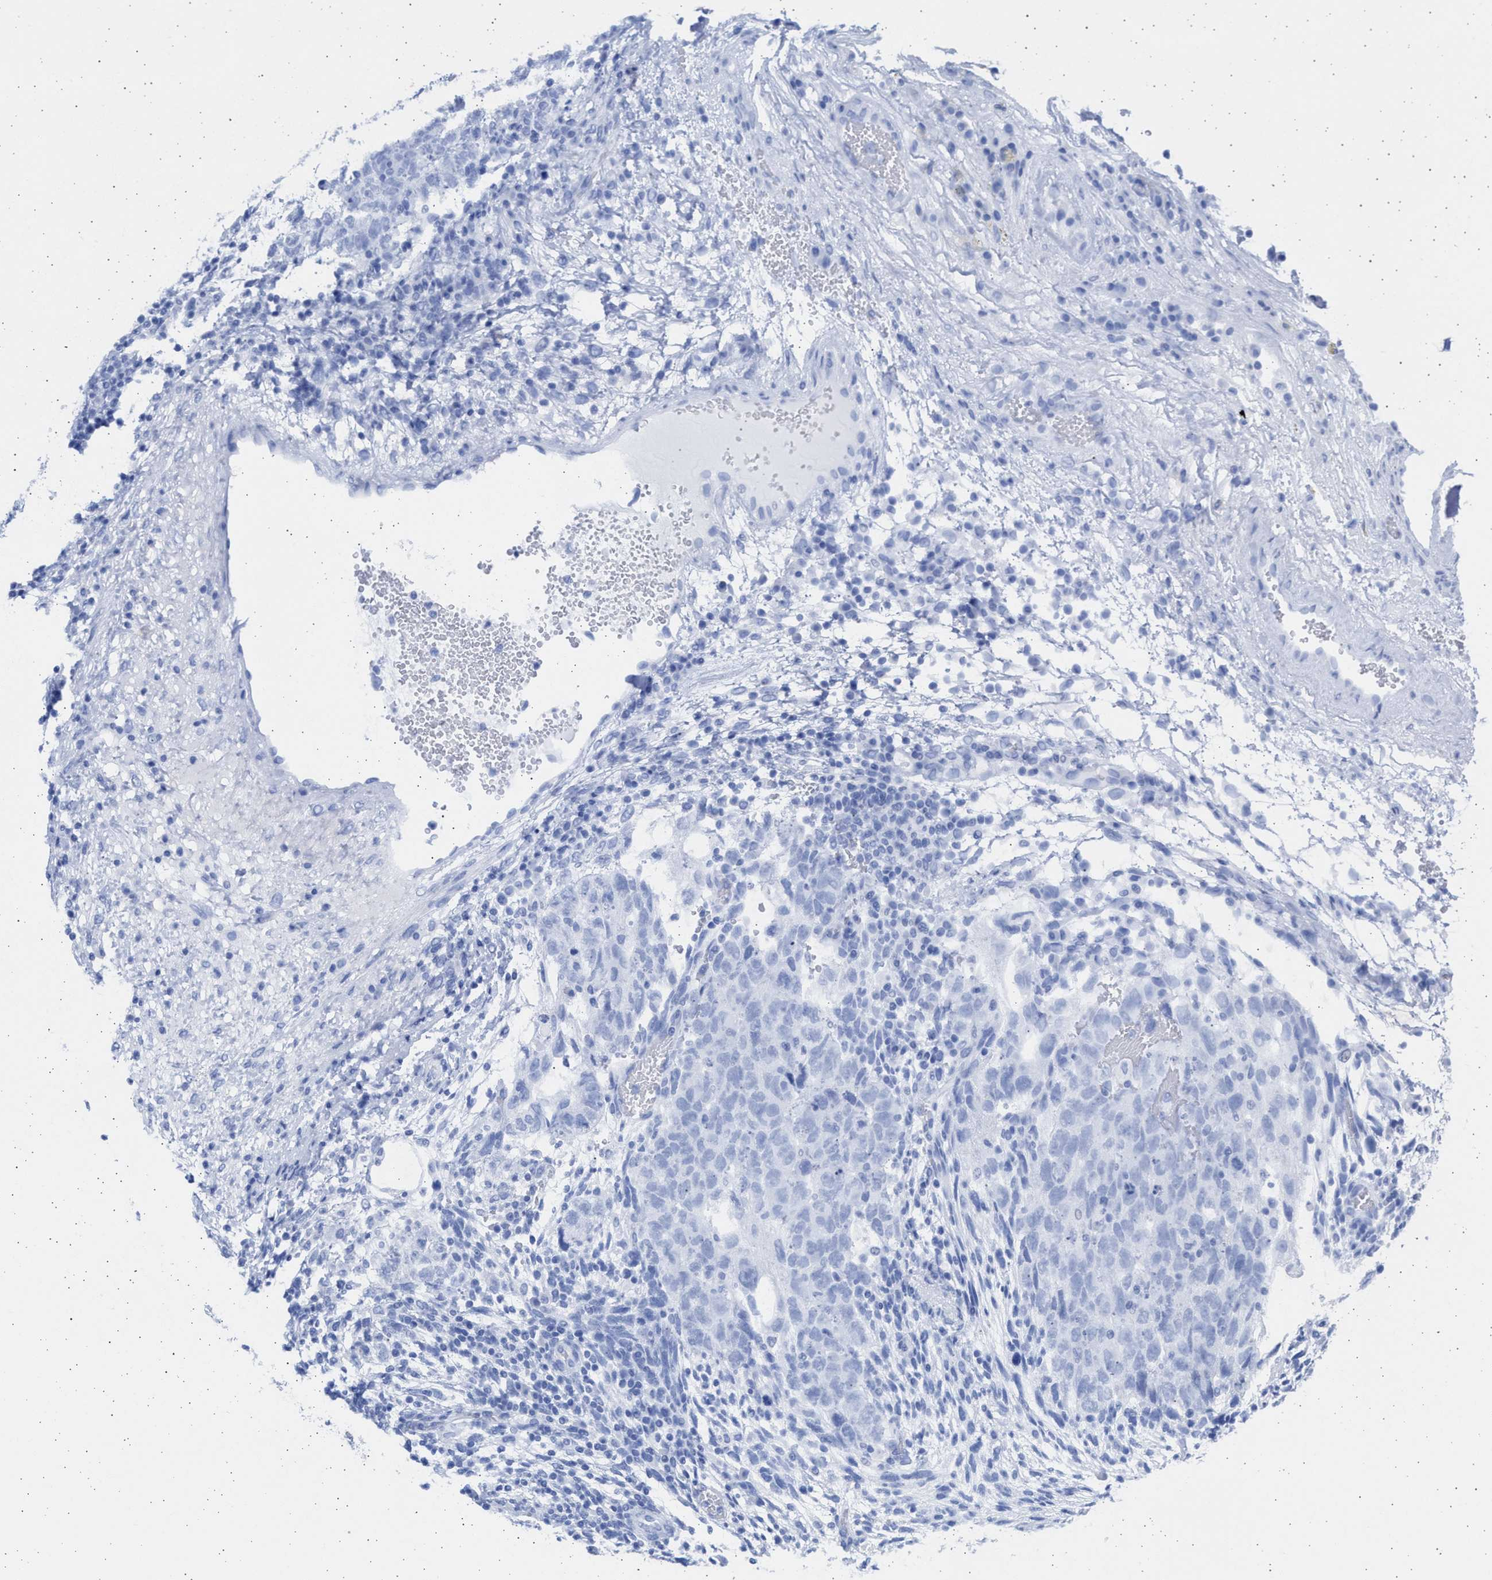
{"staining": {"intensity": "negative", "quantity": "none", "location": "none"}, "tissue": "testis cancer", "cell_type": "Tumor cells", "image_type": "cancer", "snomed": [{"axis": "morphology", "description": "Normal tissue, NOS"}, {"axis": "morphology", "description": "Carcinoma, Embryonal, NOS"}, {"axis": "topography", "description": "Testis"}], "caption": "Human testis embryonal carcinoma stained for a protein using immunohistochemistry (IHC) shows no staining in tumor cells.", "gene": "ALDOC", "patient": {"sex": "male", "age": 36}}